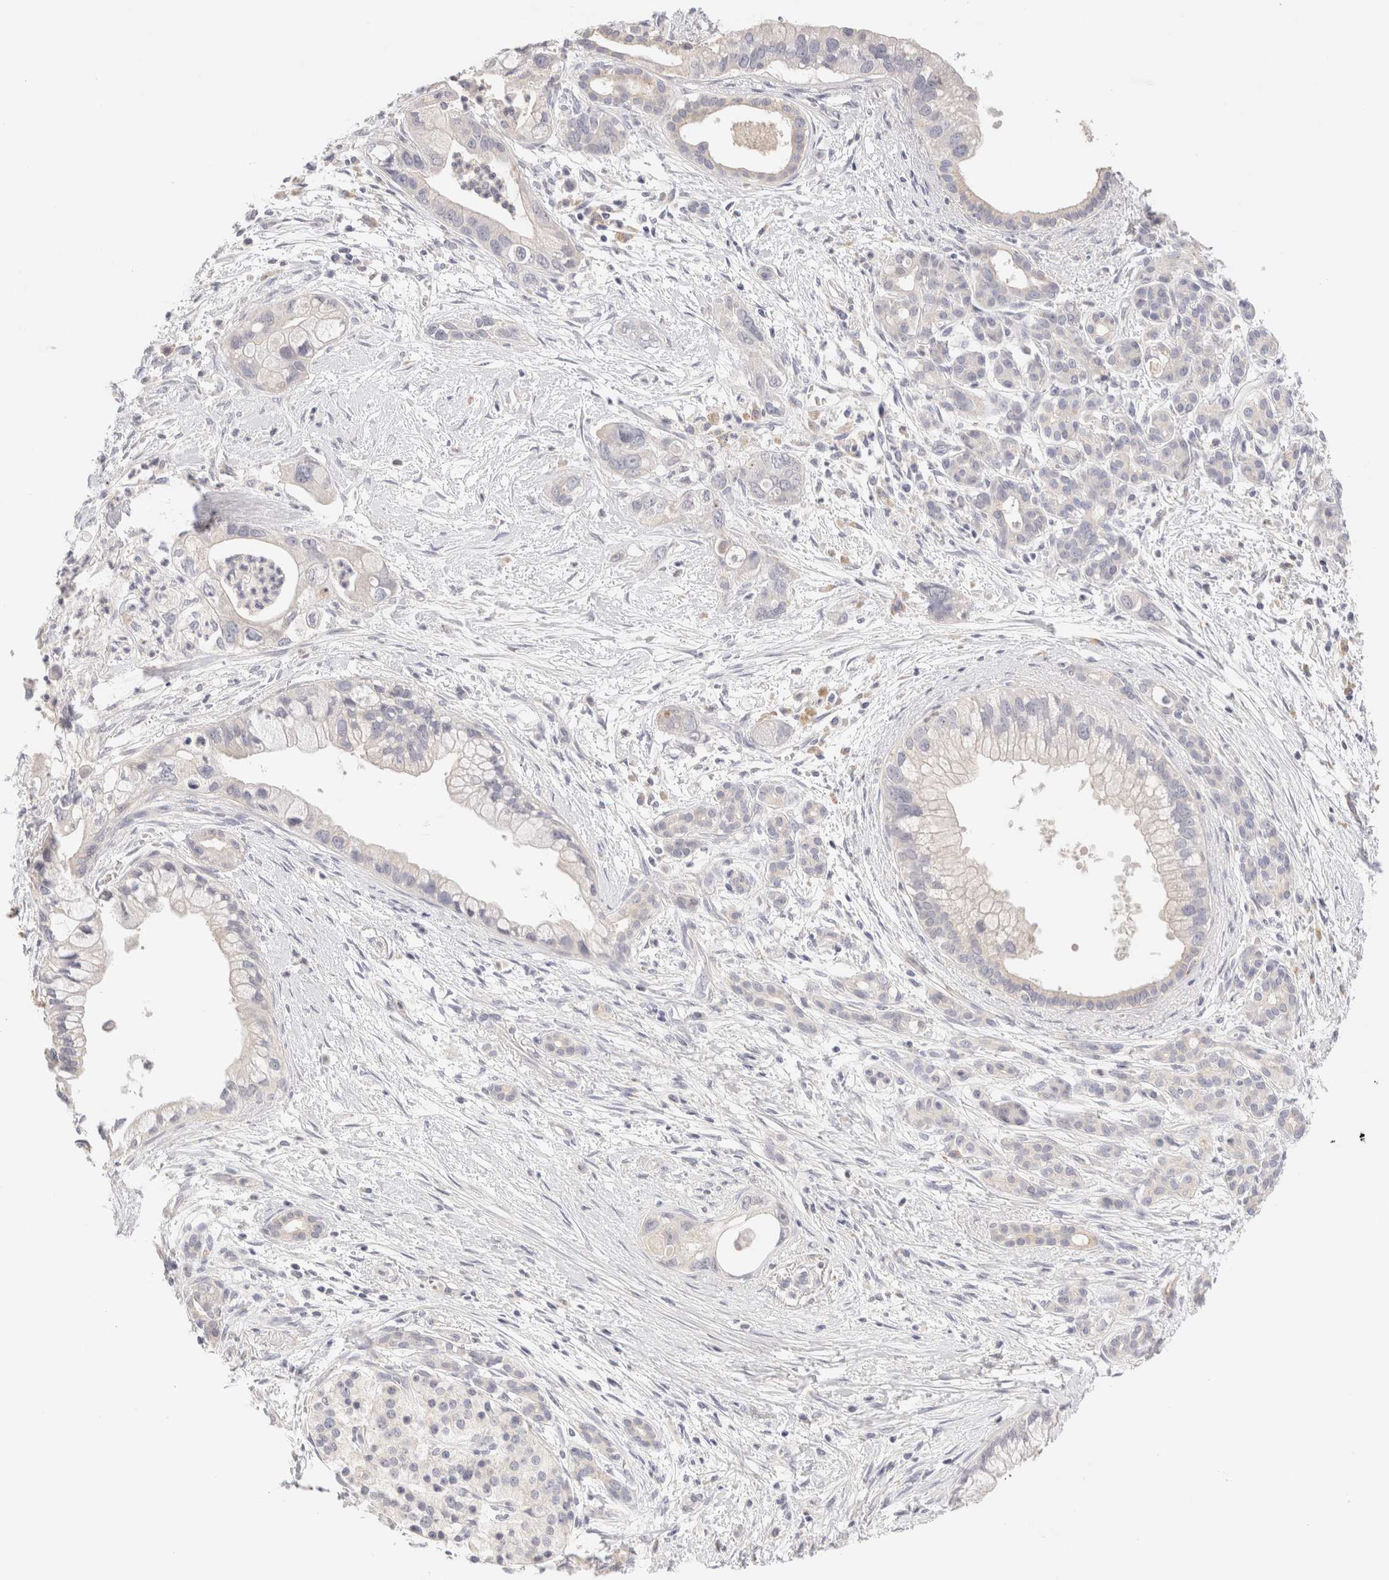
{"staining": {"intensity": "negative", "quantity": "none", "location": "none"}, "tissue": "pancreatic cancer", "cell_type": "Tumor cells", "image_type": "cancer", "snomed": [{"axis": "morphology", "description": "Adenocarcinoma, NOS"}, {"axis": "topography", "description": "Pancreas"}], "caption": "High power microscopy image of an immunohistochemistry (IHC) histopathology image of pancreatic cancer (adenocarcinoma), revealing no significant positivity in tumor cells. (DAB immunohistochemistry (IHC) with hematoxylin counter stain).", "gene": "SCGB2A2", "patient": {"sex": "male", "age": 70}}